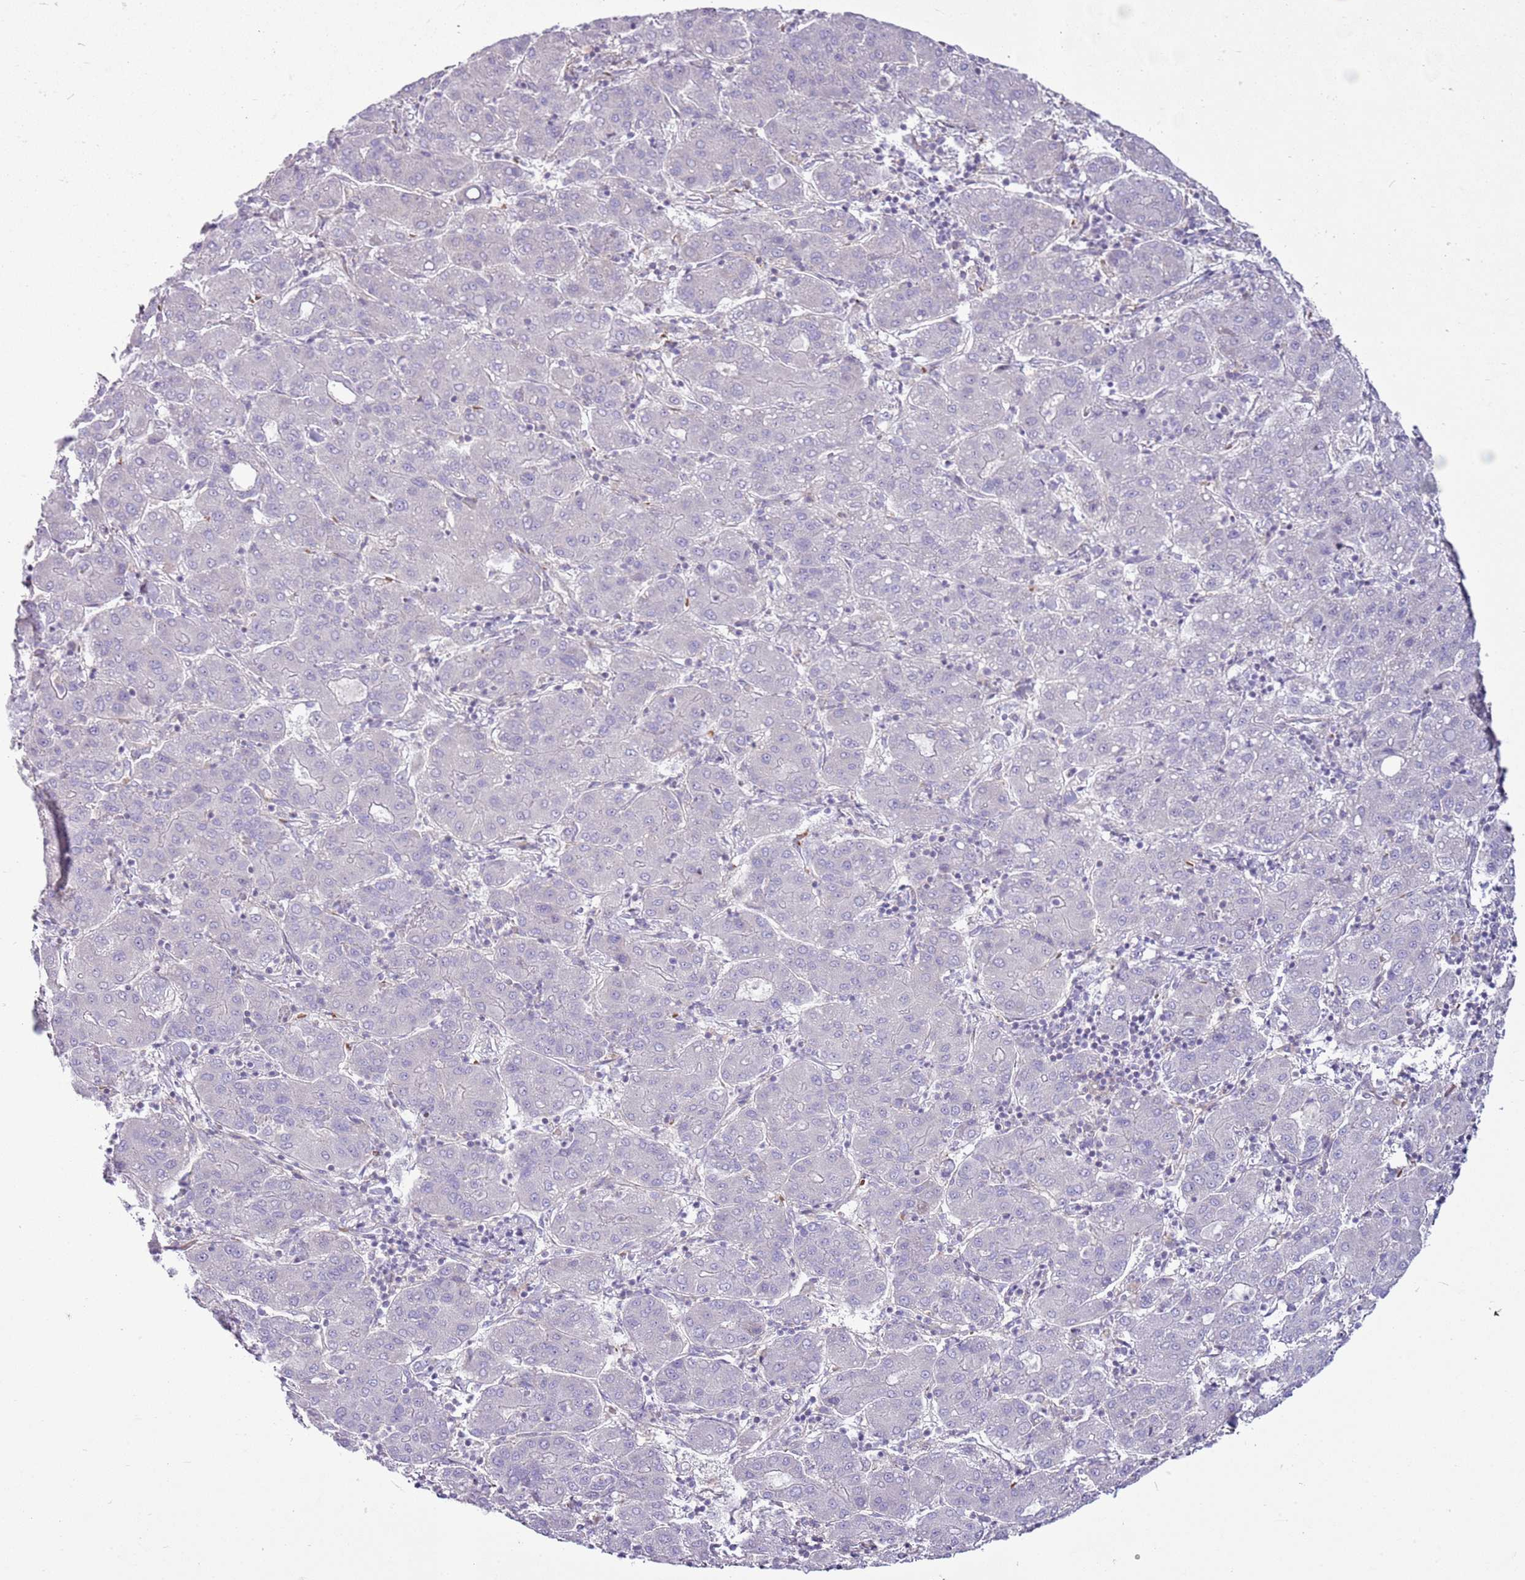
{"staining": {"intensity": "negative", "quantity": "none", "location": "none"}, "tissue": "liver cancer", "cell_type": "Tumor cells", "image_type": "cancer", "snomed": [{"axis": "morphology", "description": "Carcinoma, Hepatocellular, NOS"}, {"axis": "topography", "description": "Liver"}], "caption": "Immunohistochemistry (IHC) photomicrograph of human liver hepatocellular carcinoma stained for a protein (brown), which shows no positivity in tumor cells. Brightfield microscopy of immunohistochemistry stained with DAB (3,3'-diaminobenzidine) (brown) and hematoxylin (blue), captured at high magnification.", "gene": "CHAC2", "patient": {"sex": "male", "age": 65}}